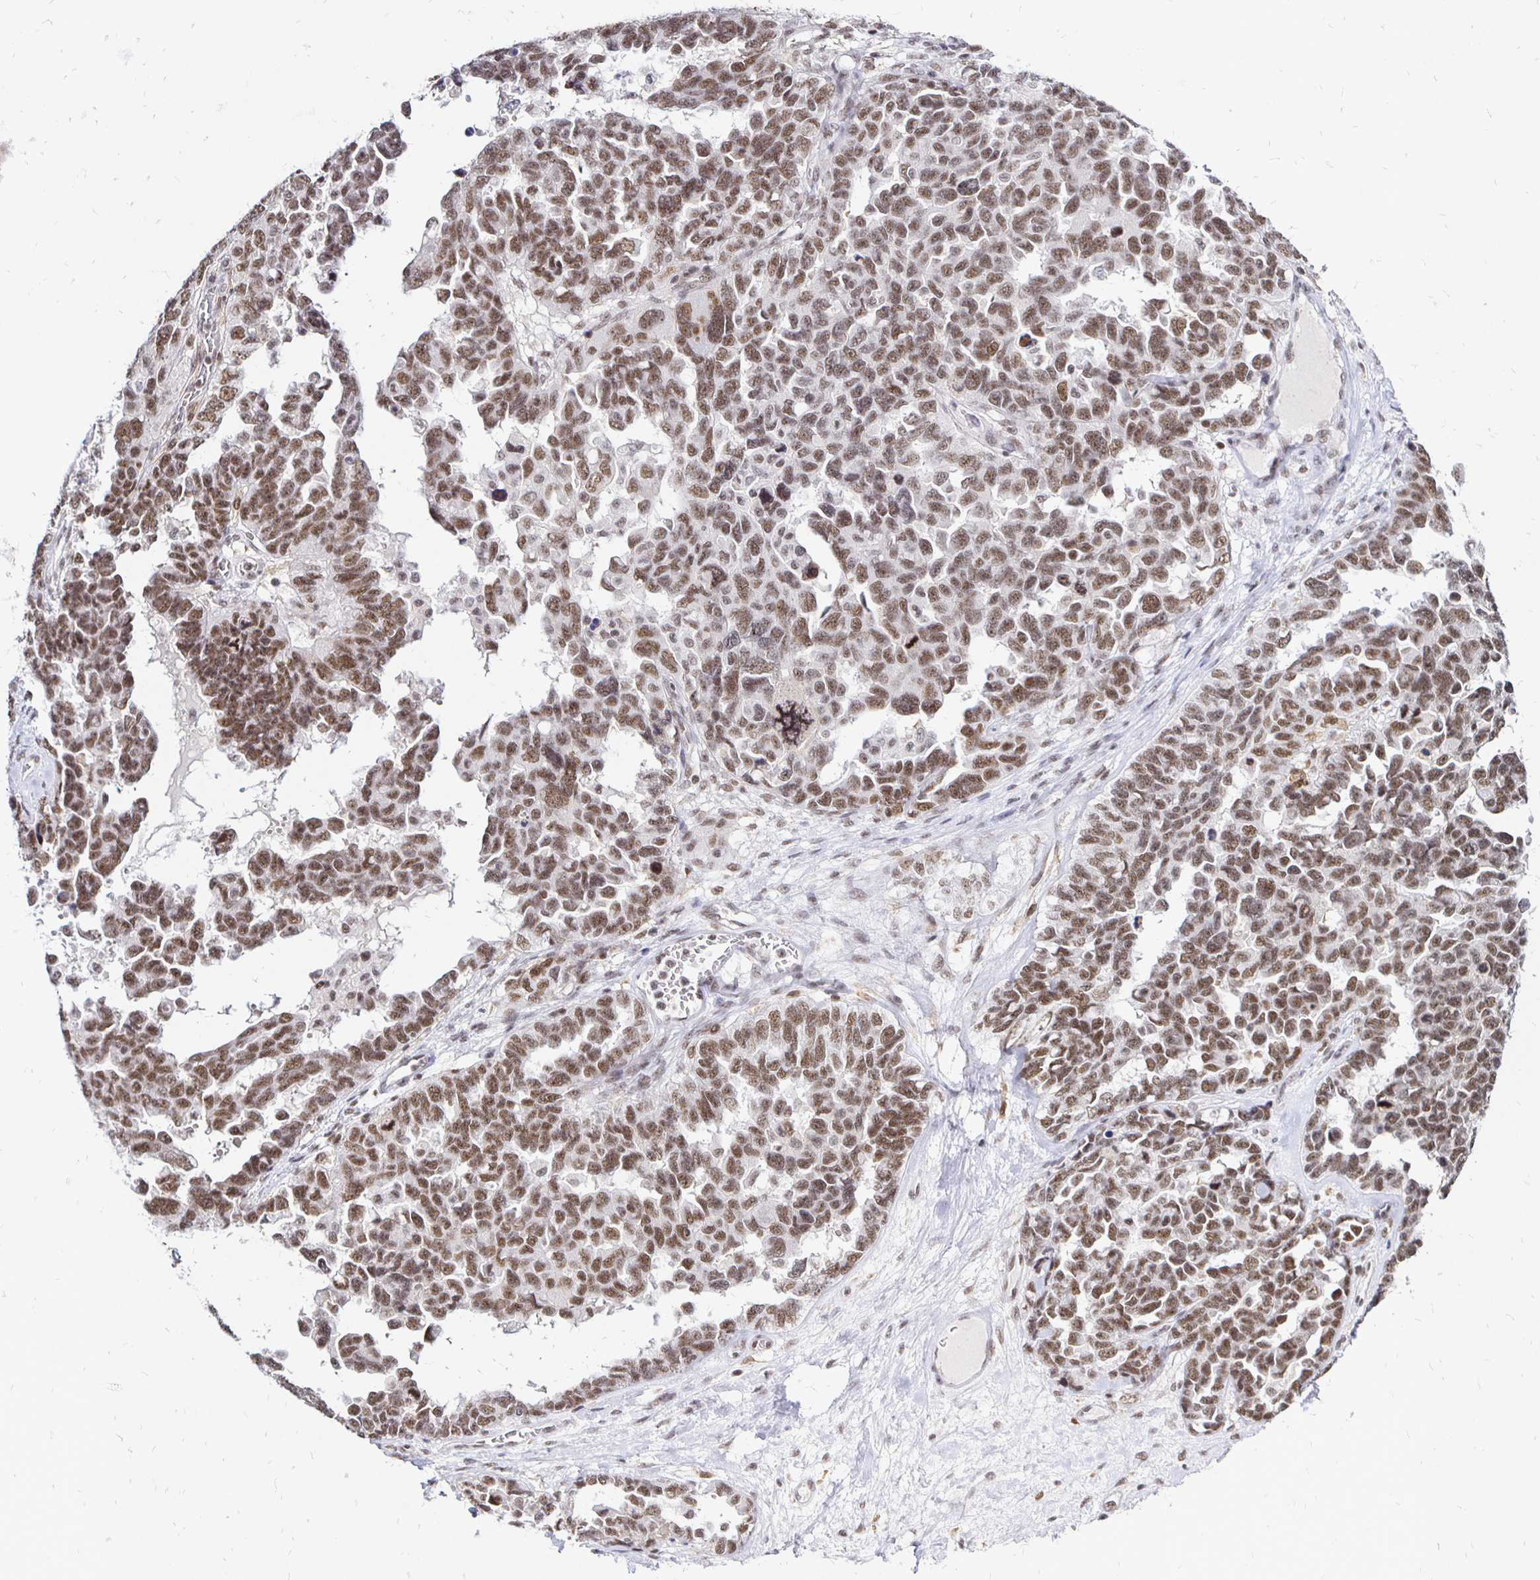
{"staining": {"intensity": "moderate", "quantity": ">75%", "location": "nuclear"}, "tissue": "ovarian cancer", "cell_type": "Tumor cells", "image_type": "cancer", "snomed": [{"axis": "morphology", "description": "Cystadenocarcinoma, serous, NOS"}, {"axis": "topography", "description": "Ovary"}], "caption": "Immunohistochemistry image of neoplastic tissue: human ovarian serous cystadenocarcinoma stained using immunohistochemistry (IHC) exhibits medium levels of moderate protein expression localized specifically in the nuclear of tumor cells, appearing as a nuclear brown color.", "gene": "SIN3A", "patient": {"sex": "female", "age": 69}}